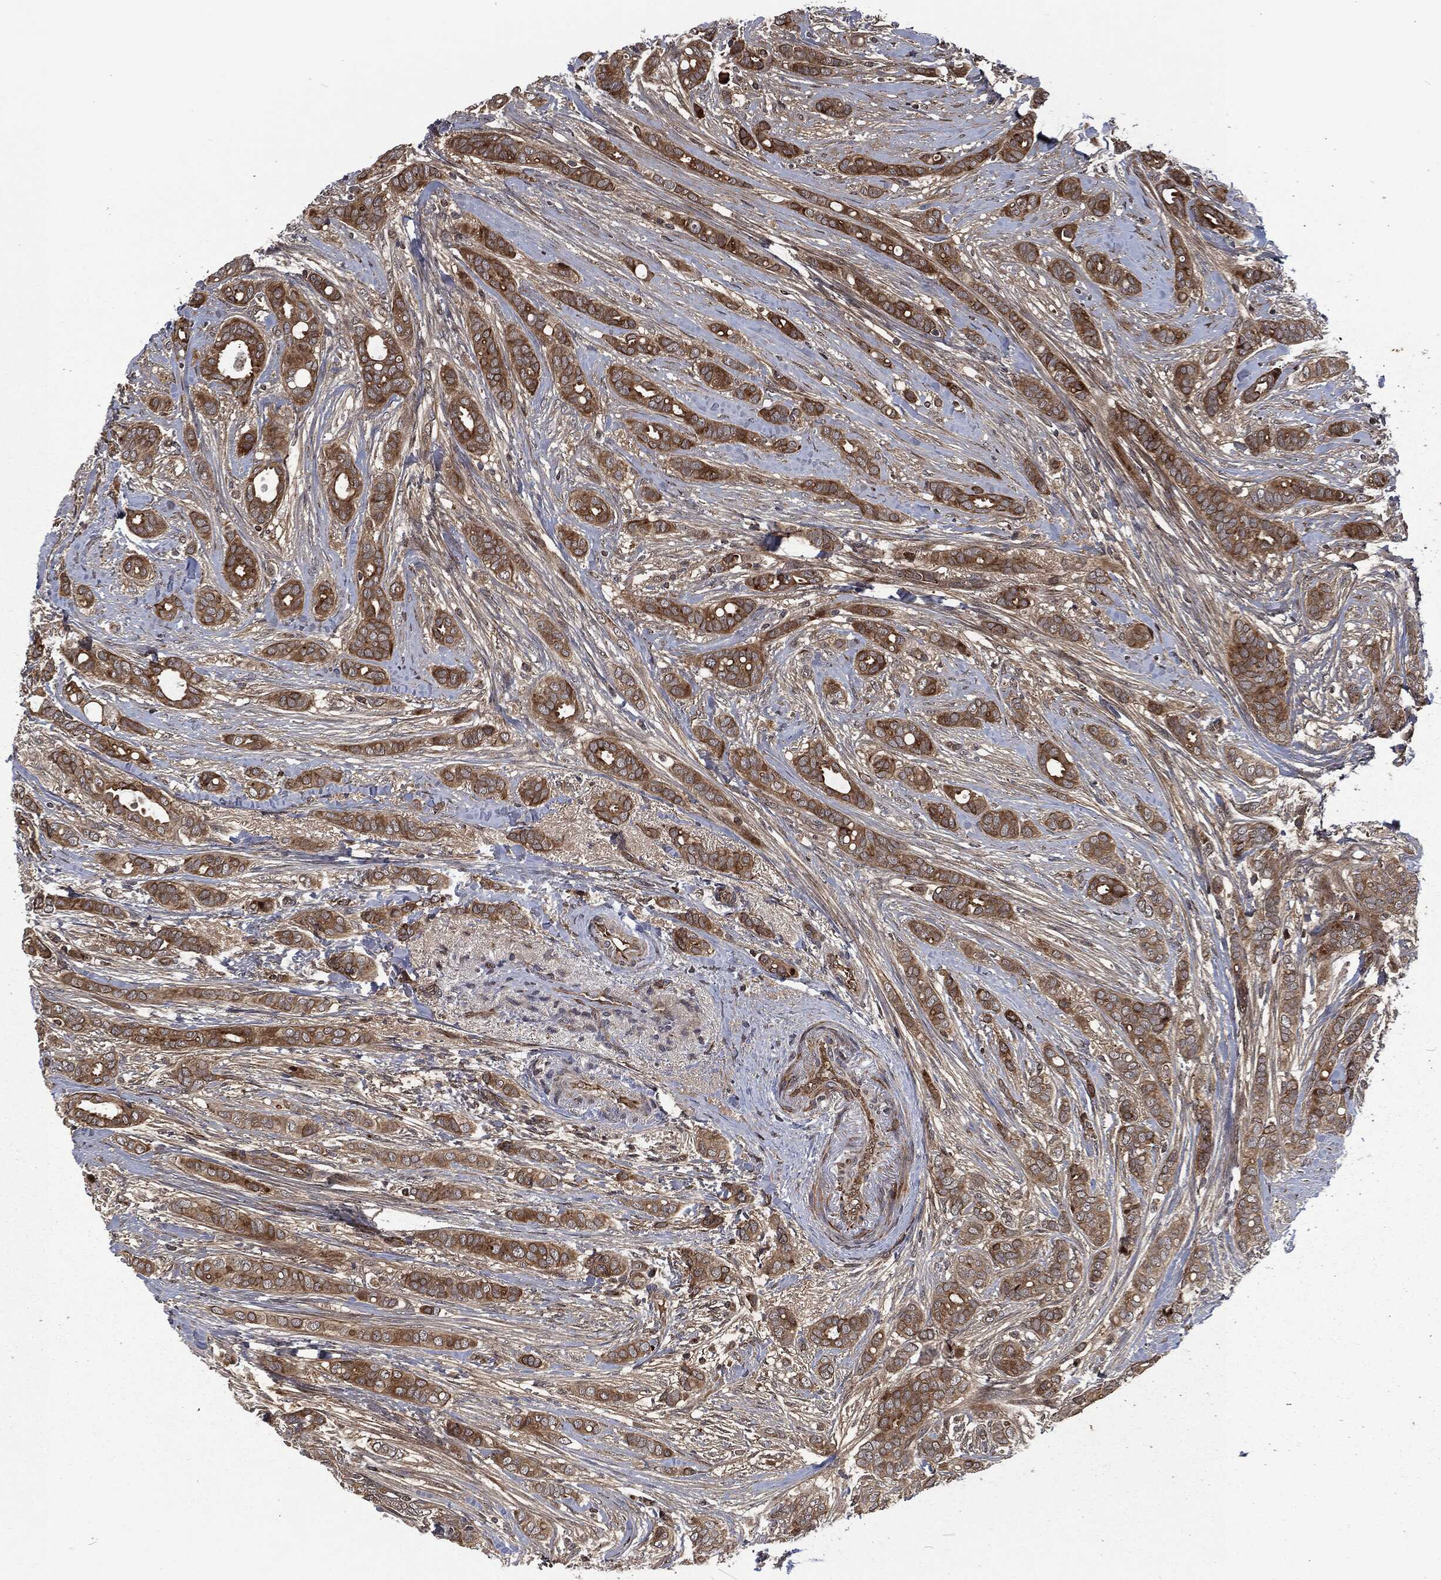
{"staining": {"intensity": "moderate", "quantity": ">75%", "location": "cytoplasmic/membranous"}, "tissue": "breast cancer", "cell_type": "Tumor cells", "image_type": "cancer", "snomed": [{"axis": "morphology", "description": "Duct carcinoma"}, {"axis": "topography", "description": "Breast"}], "caption": "Immunohistochemical staining of human breast invasive ductal carcinoma demonstrates medium levels of moderate cytoplasmic/membranous expression in about >75% of tumor cells.", "gene": "CMPK2", "patient": {"sex": "female", "age": 51}}